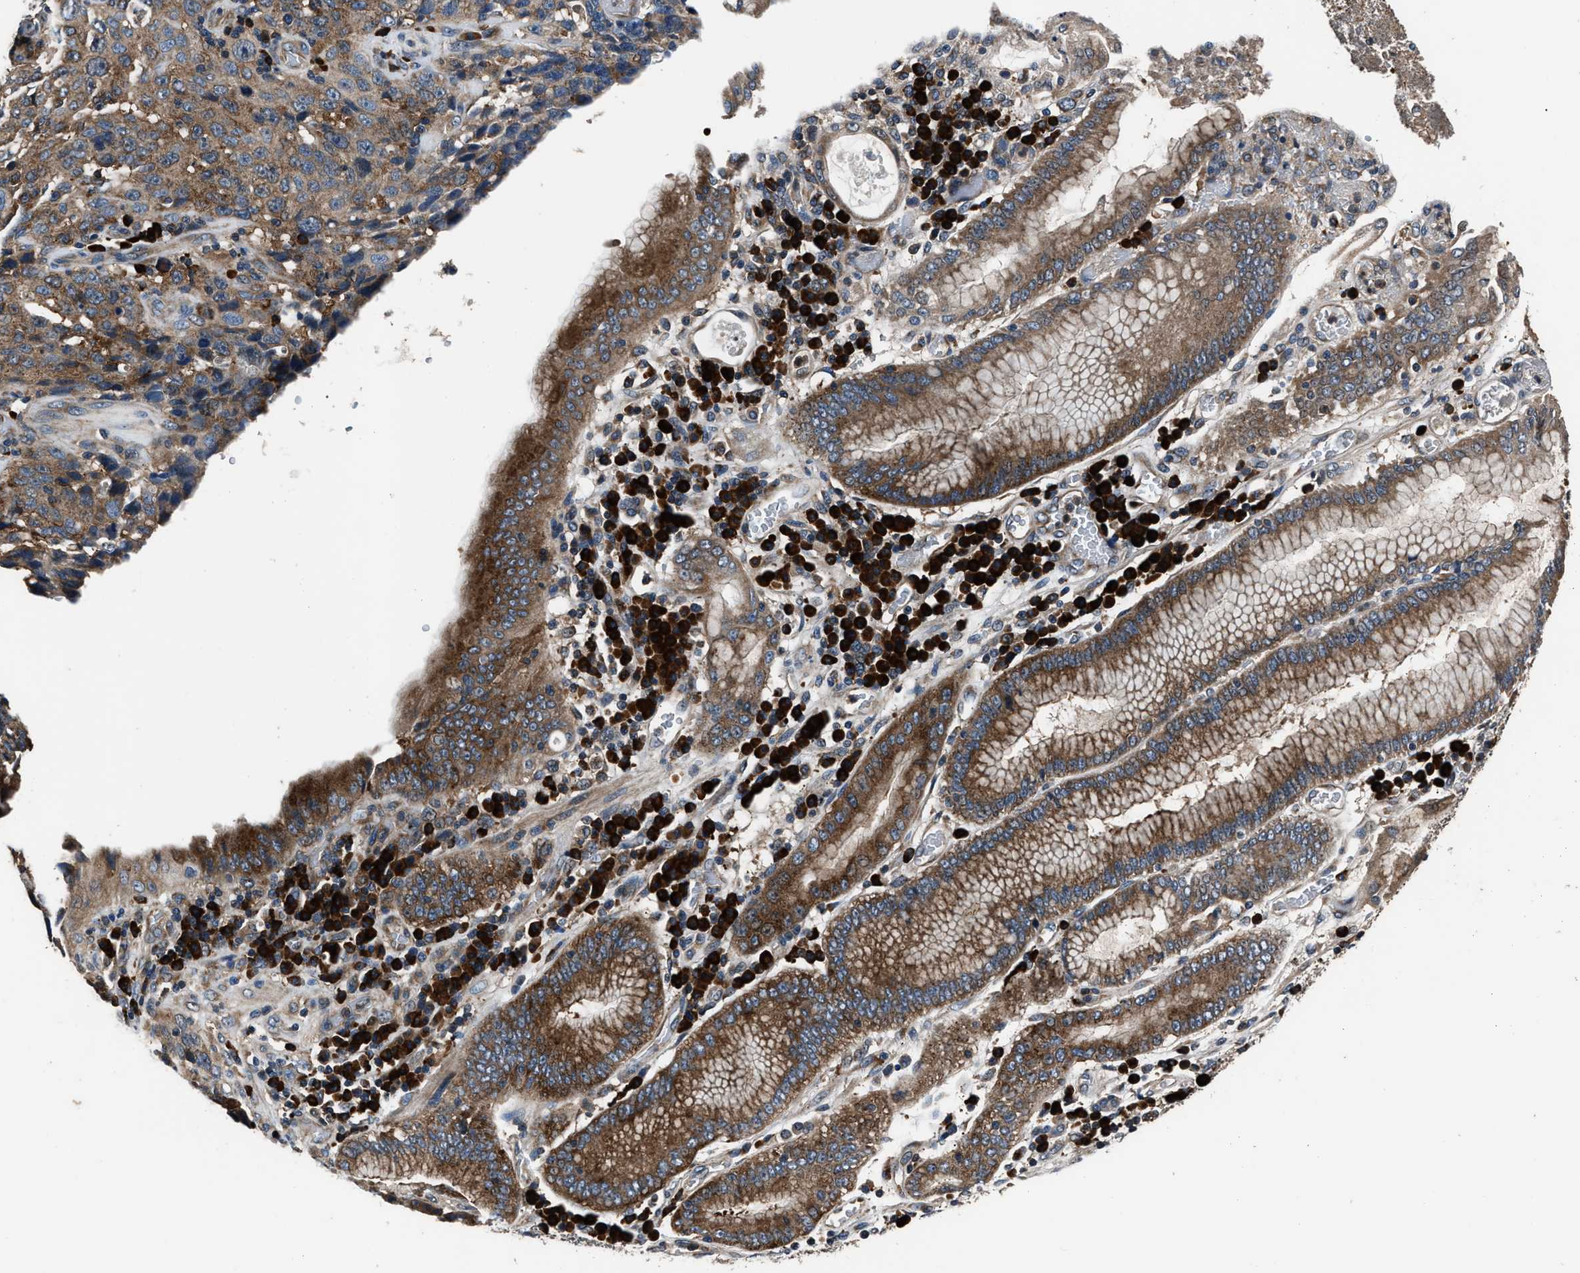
{"staining": {"intensity": "moderate", "quantity": ">75%", "location": "cytoplasmic/membranous"}, "tissue": "stomach cancer", "cell_type": "Tumor cells", "image_type": "cancer", "snomed": [{"axis": "morphology", "description": "Normal tissue, NOS"}, {"axis": "morphology", "description": "Adenocarcinoma, NOS"}, {"axis": "topography", "description": "Stomach"}], "caption": "Tumor cells demonstrate moderate cytoplasmic/membranous staining in about >75% of cells in stomach cancer.", "gene": "IMPDH2", "patient": {"sex": "male", "age": 48}}